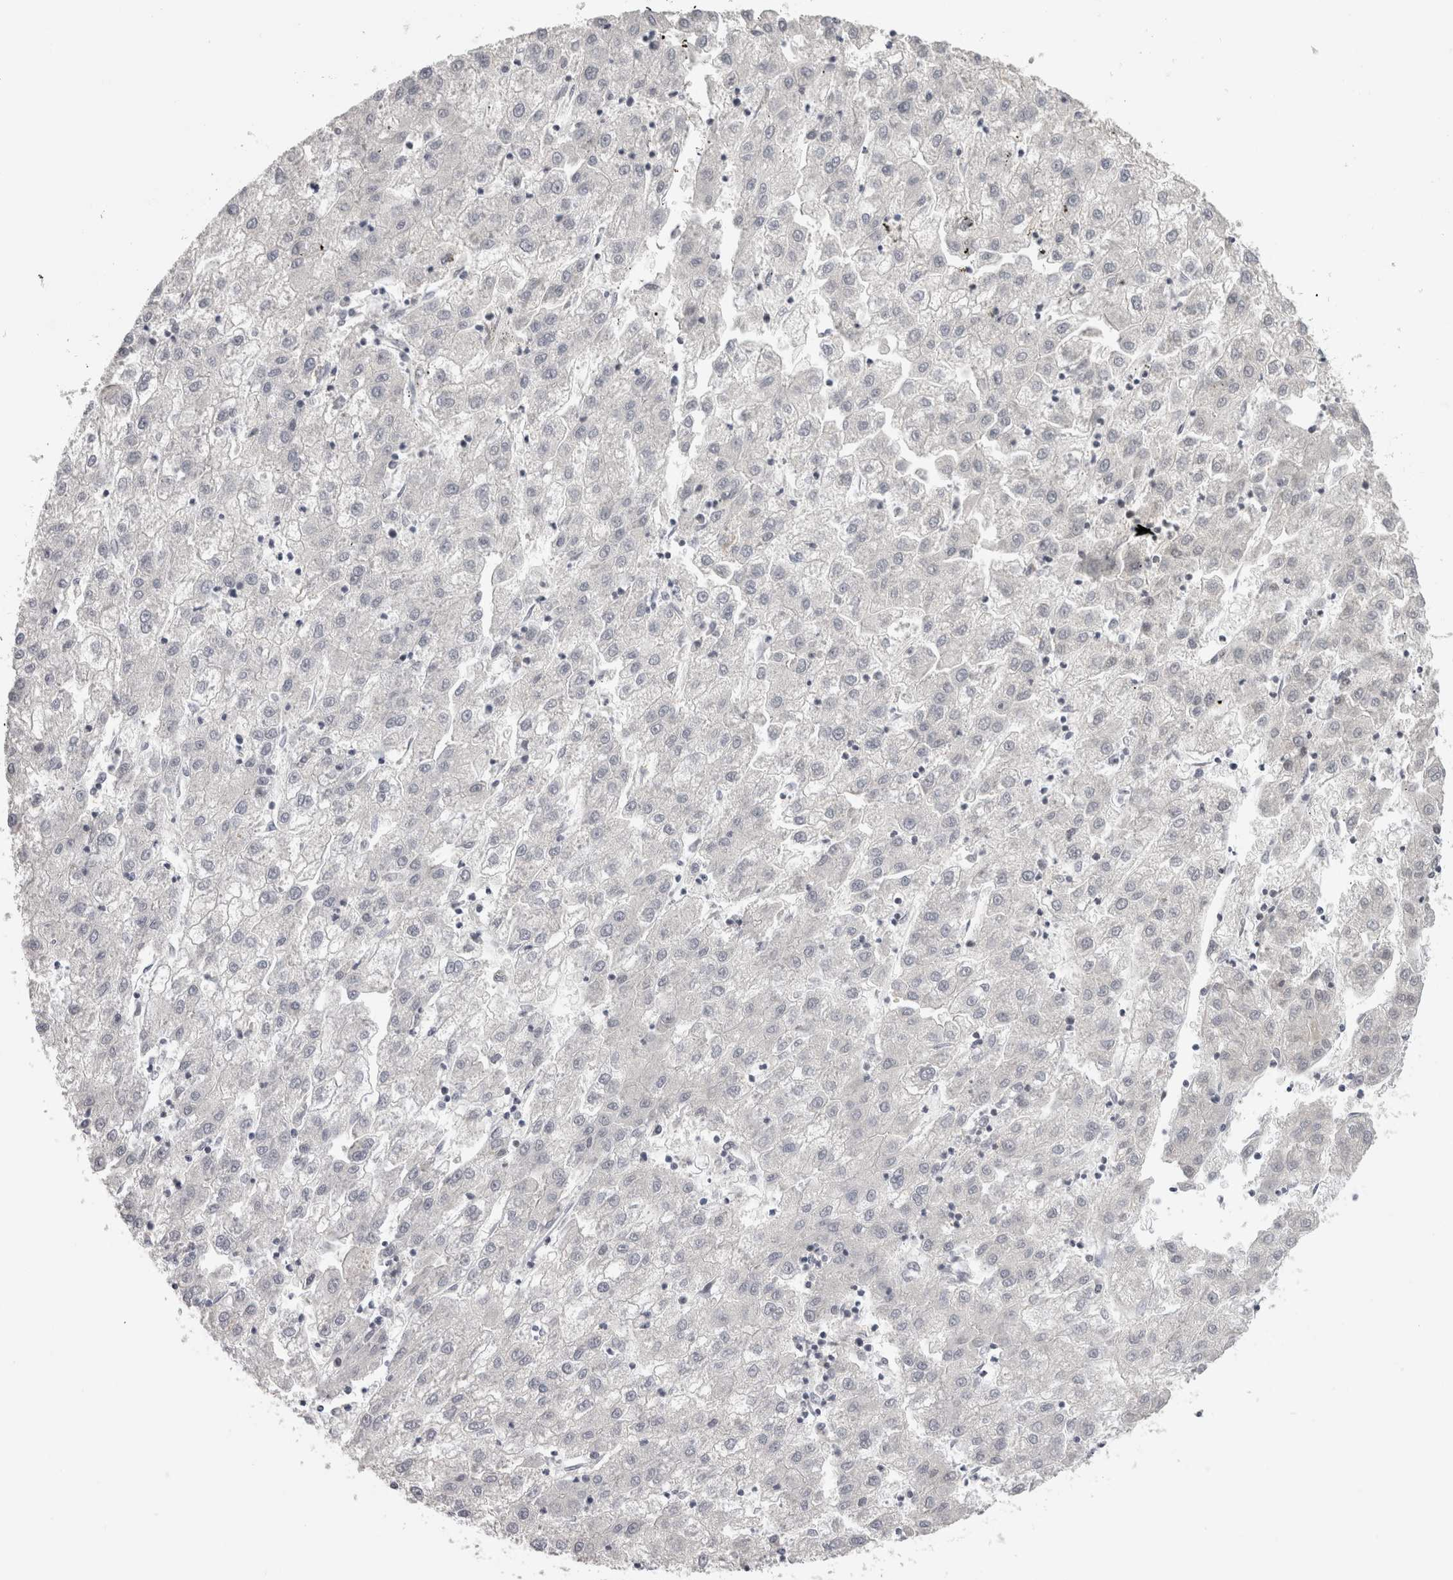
{"staining": {"intensity": "negative", "quantity": "none", "location": "none"}, "tissue": "liver cancer", "cell_type": "Tumor cells", "image_type": "cancer", "snomed": [{"axis": "morphology", "description": "Carcinoma, Hepatocellular, NOS"}, {"axis": "topography", "description": "Liver"}], "caption": "Liver hepatocellular carcinoma was stained to show a protein in brown. There is no significant staining in tumor cells.", "gene": "ADAM2", "patient": {"sex": "male", "age": 72}}